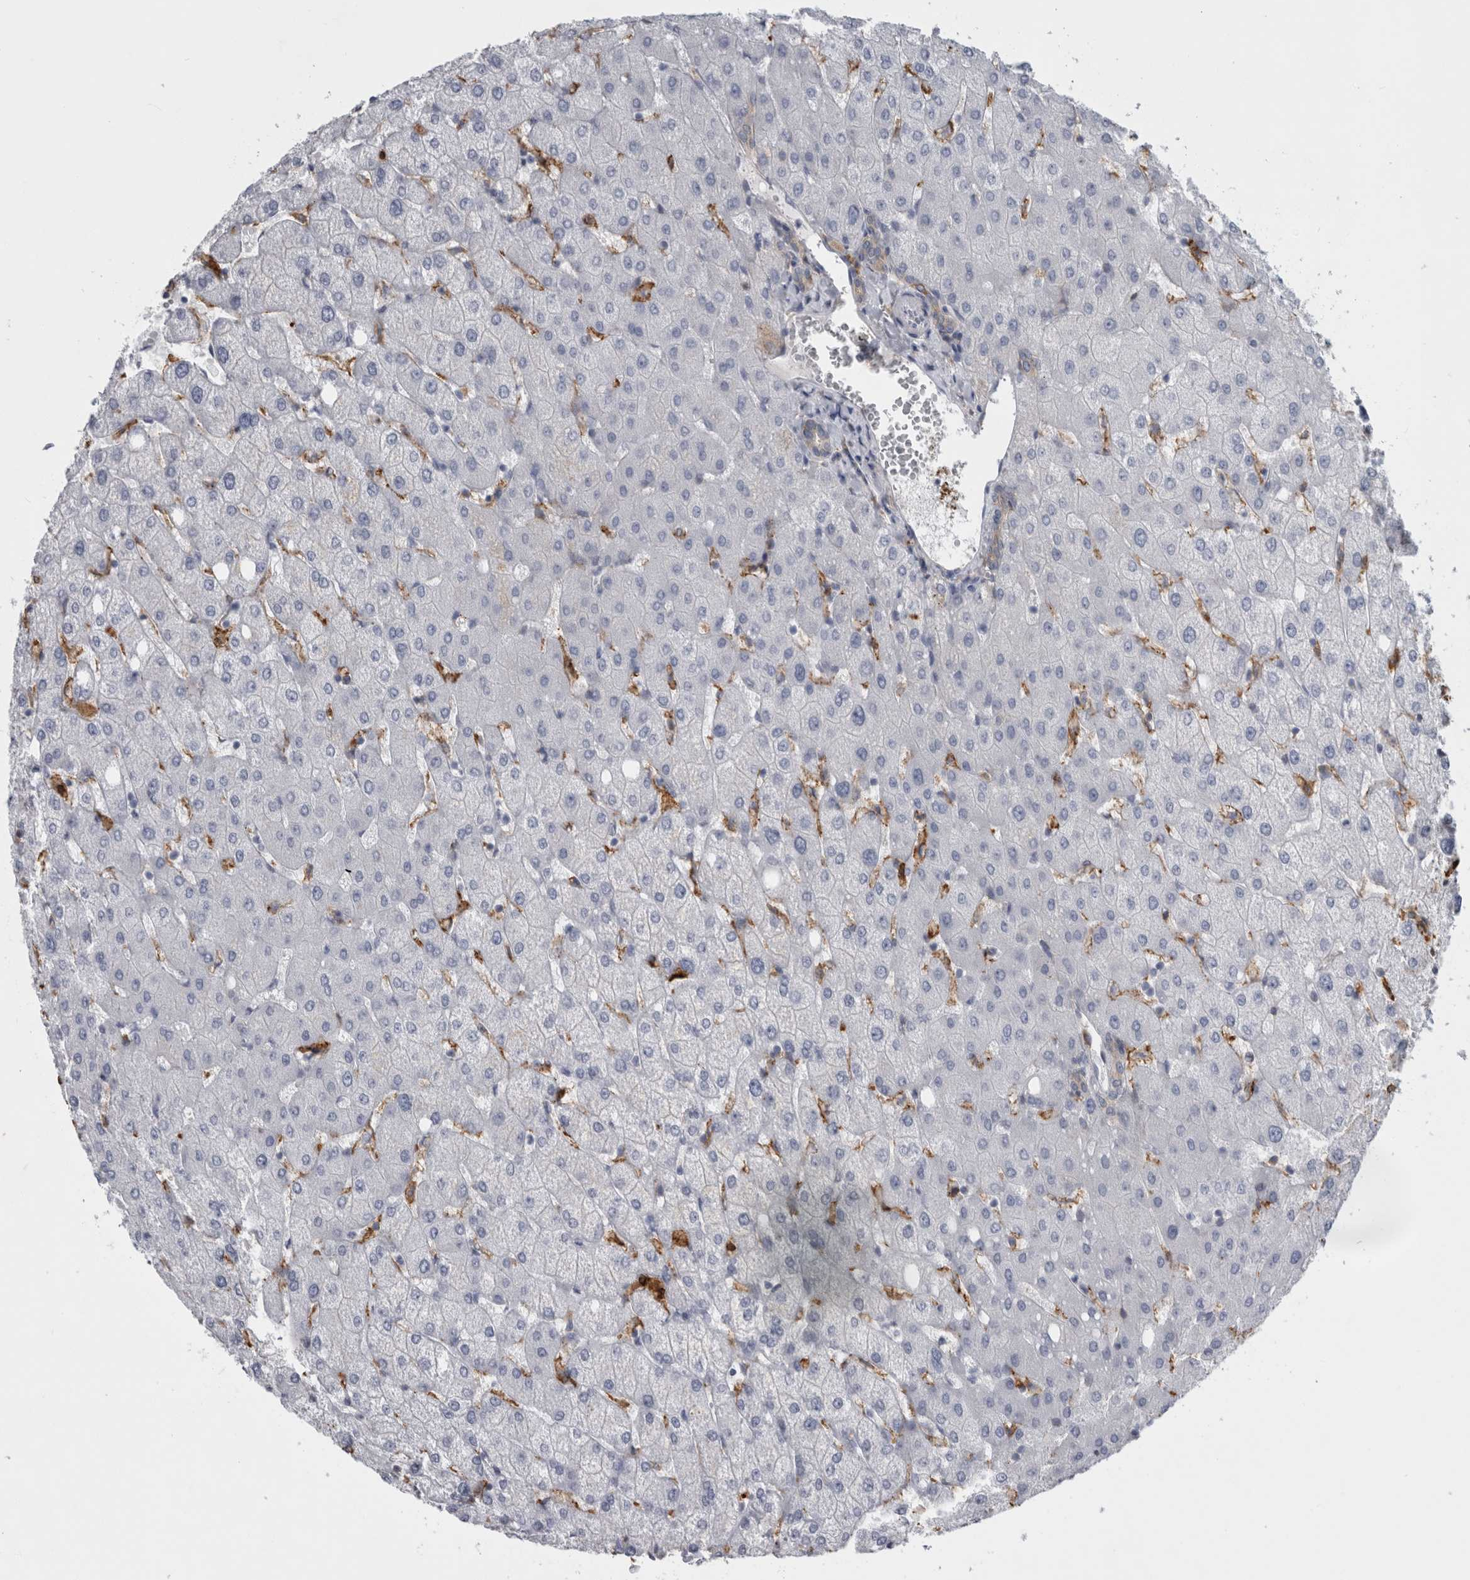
{"staining": {"intensity": "negative", "quantity": "none", "location": "none"}, "tissue": "liver", "cell_type": "Cholangiocytes", "image_type": "normal", "snomed": [{"axis": "morphology", "description": "Normal tissue, NOS"}, {"axis": "topography", "description": "Liver"}], "caption": "IHC image of benign human liver stained for a protein (brown), which demonstrates no staining in cholangiocytes. Nuclei are stained in blue.", "gene": "DNAJC24", "patient": {"sex": "female", "age": 54}}